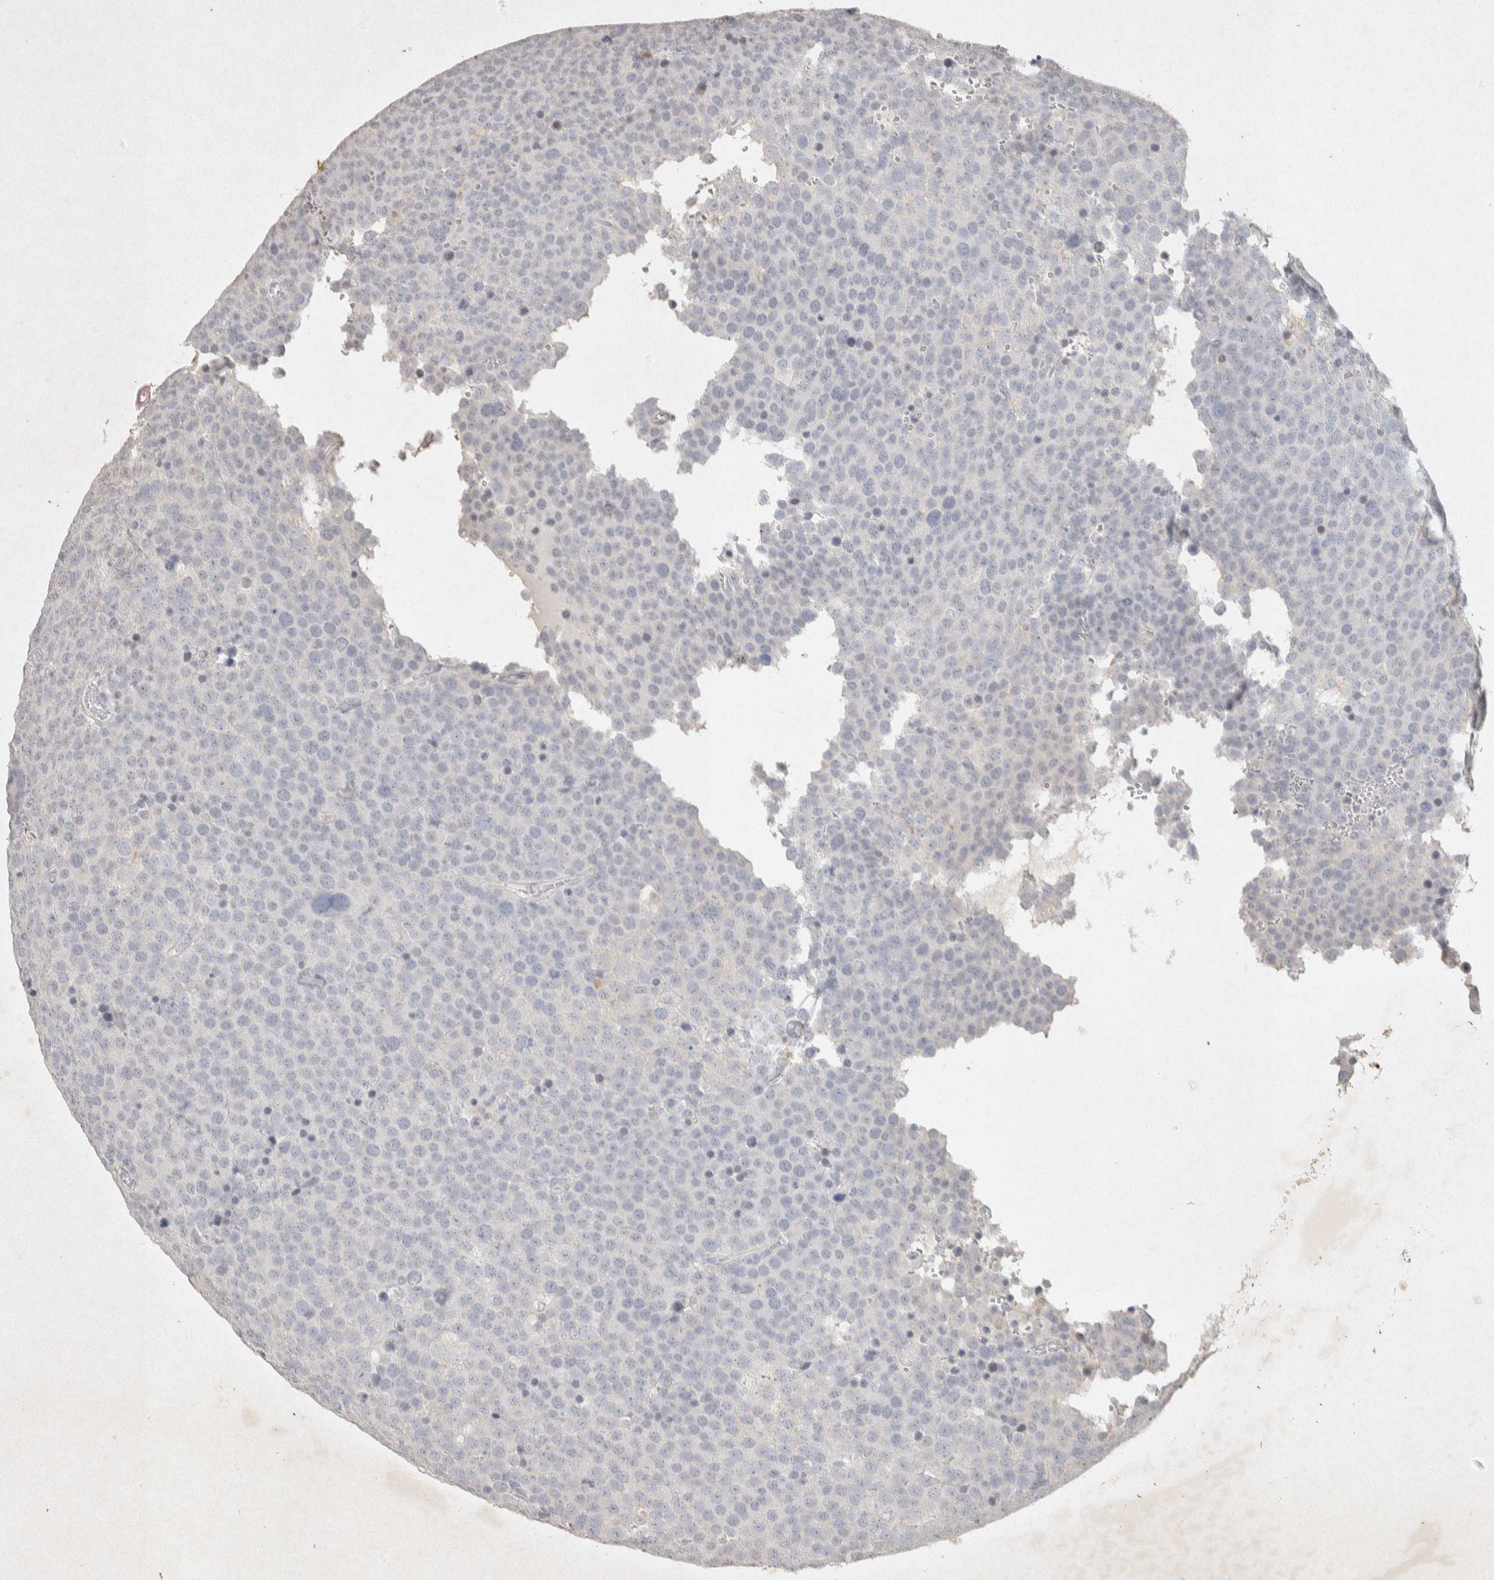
{"staining": {"intensity": "negative", "quantity": "none", "location": "none"}, "tissue": "testis cancer", "cell_type": "Tumor cells", "image_type": "cancer", "snomed": [{"axis": "morphology", "description": "Seminoma, NOS"}, {"axis": "topography", "description": "Testis"}], "caption": "Image shows no significant protein positivity in tumor cells of seminoma (testis).", "gene": "RAC2", "patient": {"sex": "male", "age": 71}}